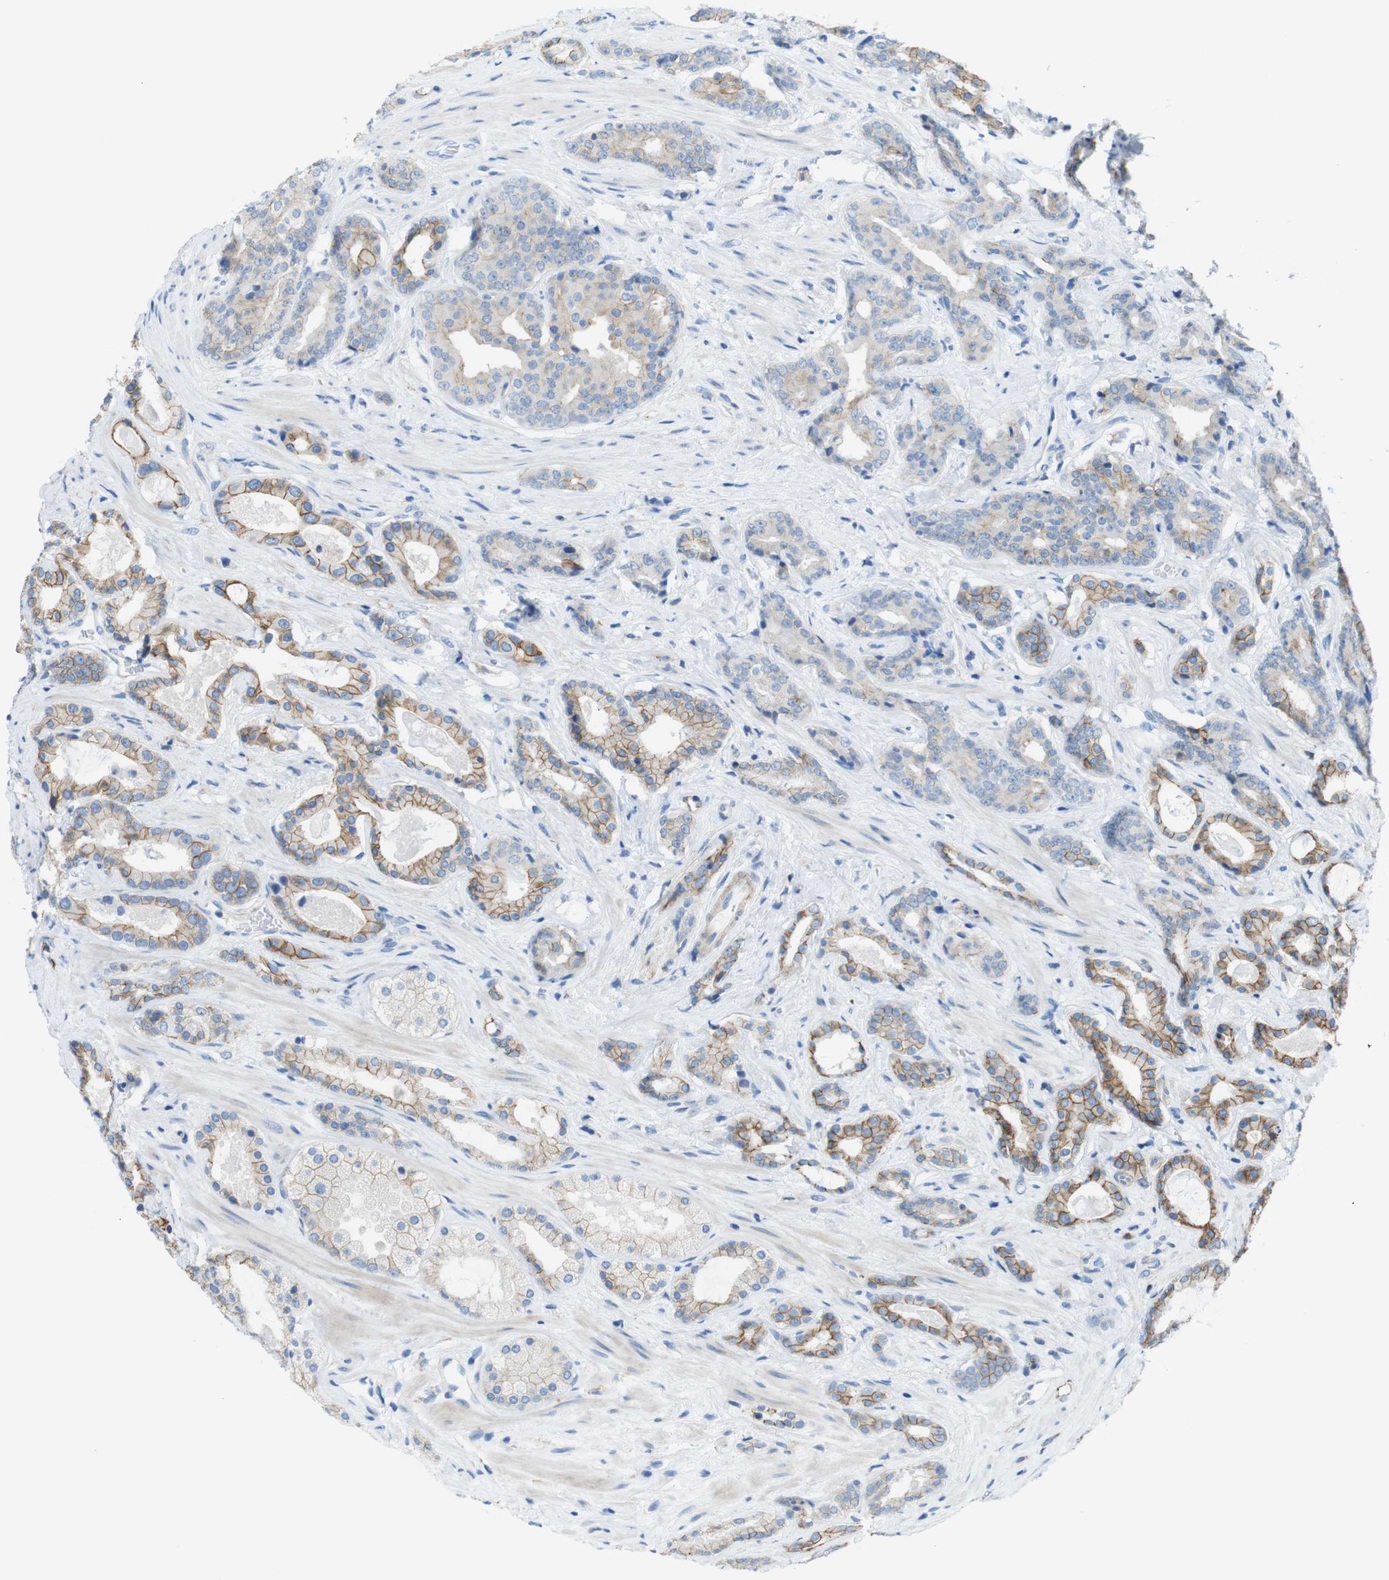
{"staining": {"intensity": "moderate", "quantity": "25%-75%", "location": "cytoplasmic/membranous"}, "tissue": "prostate cancer", "cell_type": "Tumor cells", "image_type": "cancer", "snomed": [{"axis": "morphology", "description": "Adenocarcinoma, High grade"}, {"axis": "topography", "description": "Prostate"}], "caption": "DAB immunohistochemical staining of human prostate adenocarcinoma (high-grade) exhibits moderate cytoplasmic/membranous protein expression in approximately 25%-75% of tumor cells.", "gene": "CLMN", "patient": {"sex": "male", "age": 71}}